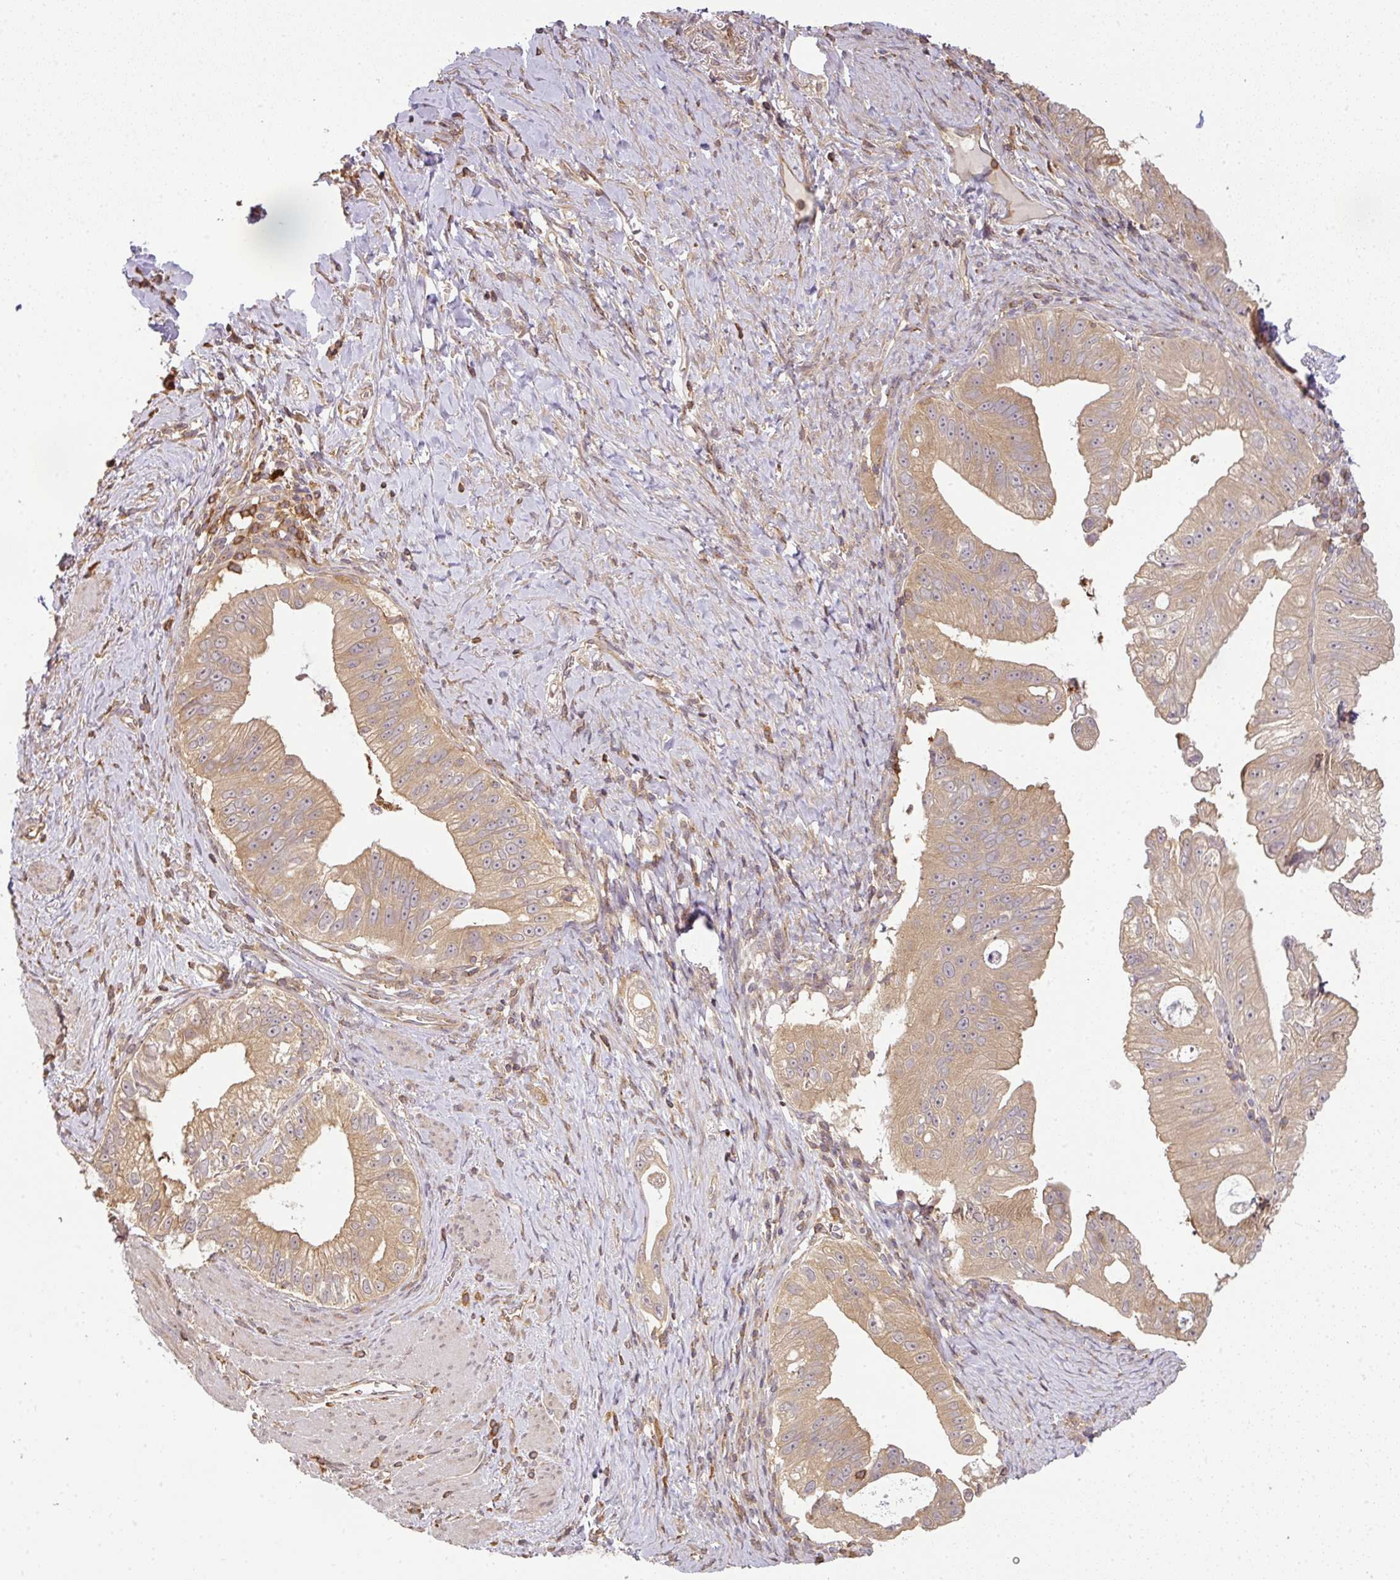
{"staining": {"intensity": "weak", "quantity": "25%-75%", "location": "cytoplasmic/membranous"}, "tissue": "pancreatic cancer", "cell_type": "Tumor cells", "image_type": "cancer", "snomed": [{"axis": "morphology", "description": "Adenocarcinoma, NOS"}, {"axis": "topography", "description": "Pancreas"}], "caption": "IHC histopathology image of neoplastic tissue: human pancreatic cancer stained using immunohistochemistry (IHC) demonstrates low levels of weak protein expression localized specifically in the cytoplasmic/membranous of tumor cells, appearing as a cytoplasmic/membranous brown color.", "gene": "TCL1B", "patient": {"sex": "male", "age": 70}}